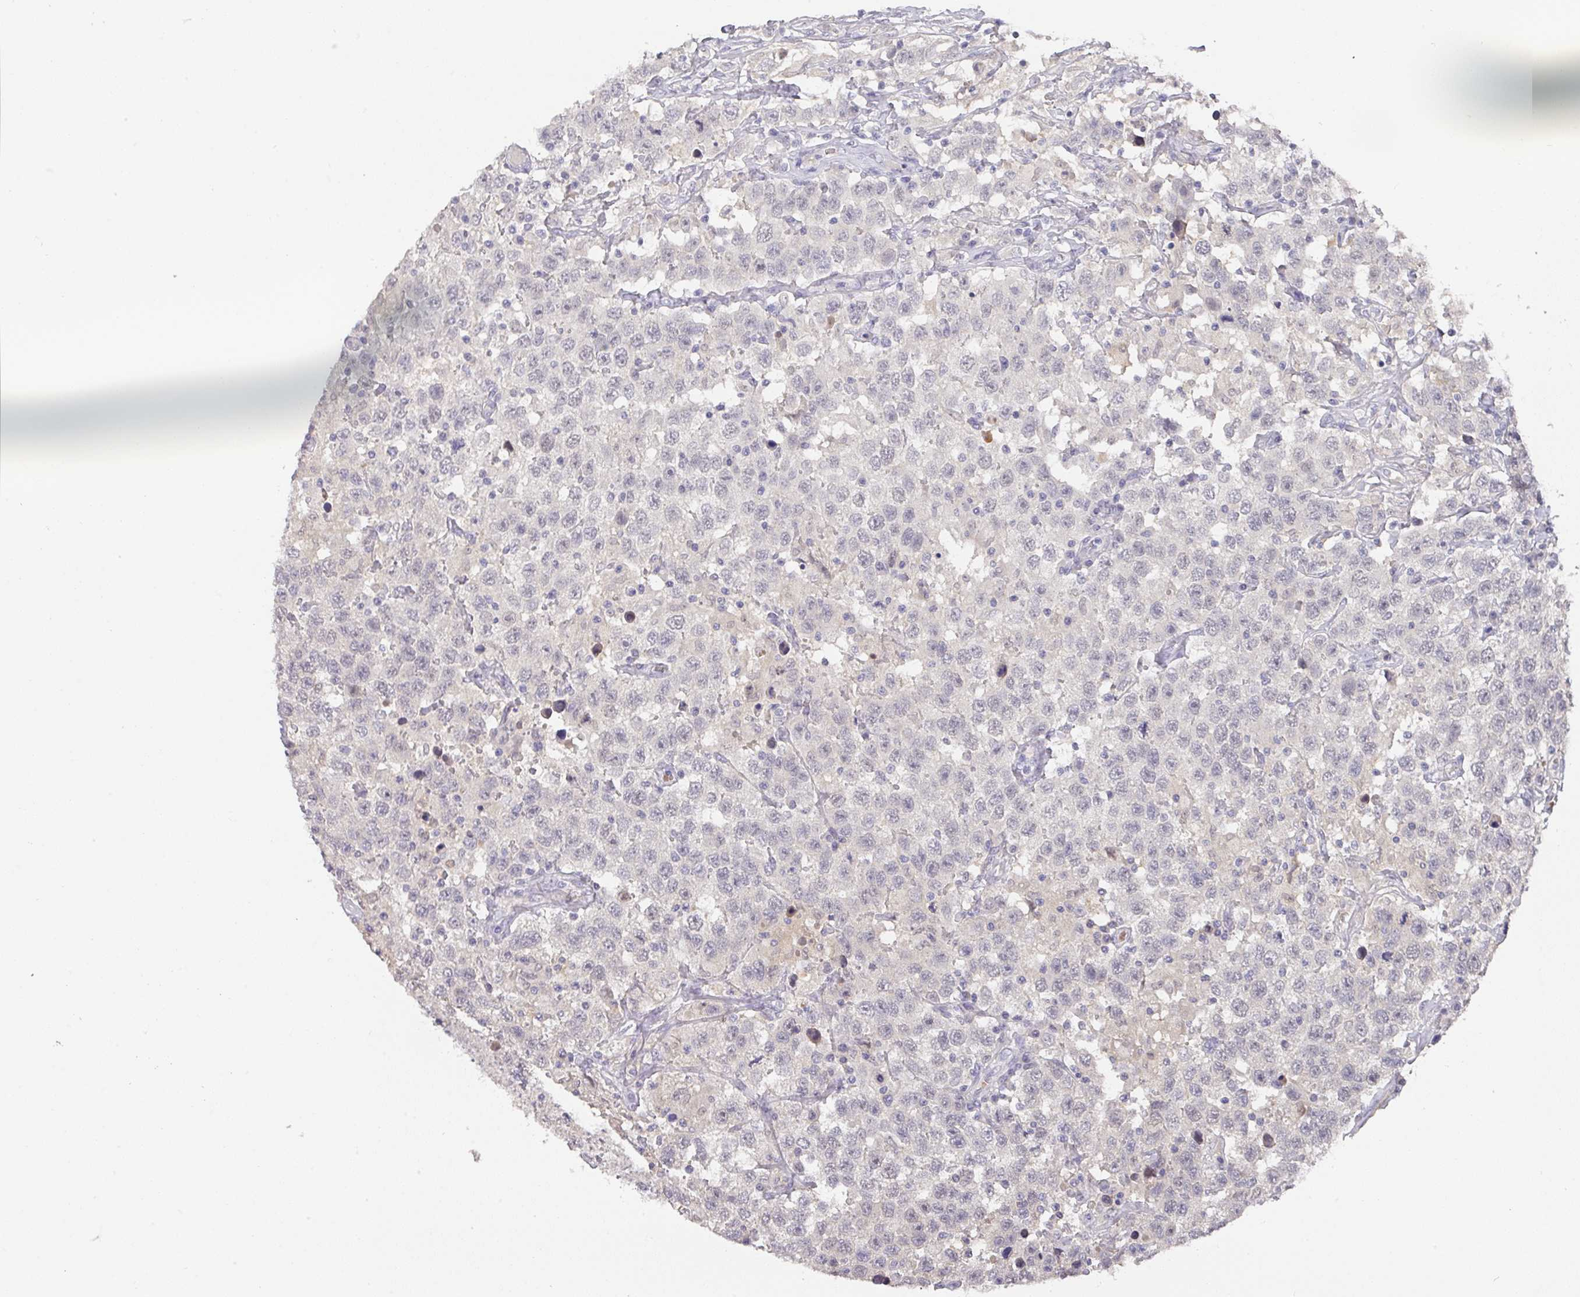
{"staining": {"intensity": "negative", "quantity": "none", "location": "none"}, "tissue": "testis cancer", "cell_type": "Tumor cells", "image_type": "cancer", "snomed": [{"axis": "morphology", "description": "Seminoma, NOS"}, {"axis": "topography", "description": "Testis"}], "caption": "Seminoma (testis) stained for a protein using immunohistochemistry reveals no expression tumor cells.", "gene": "FOXN4", "patient": {"sex": "male", "age": 41}}